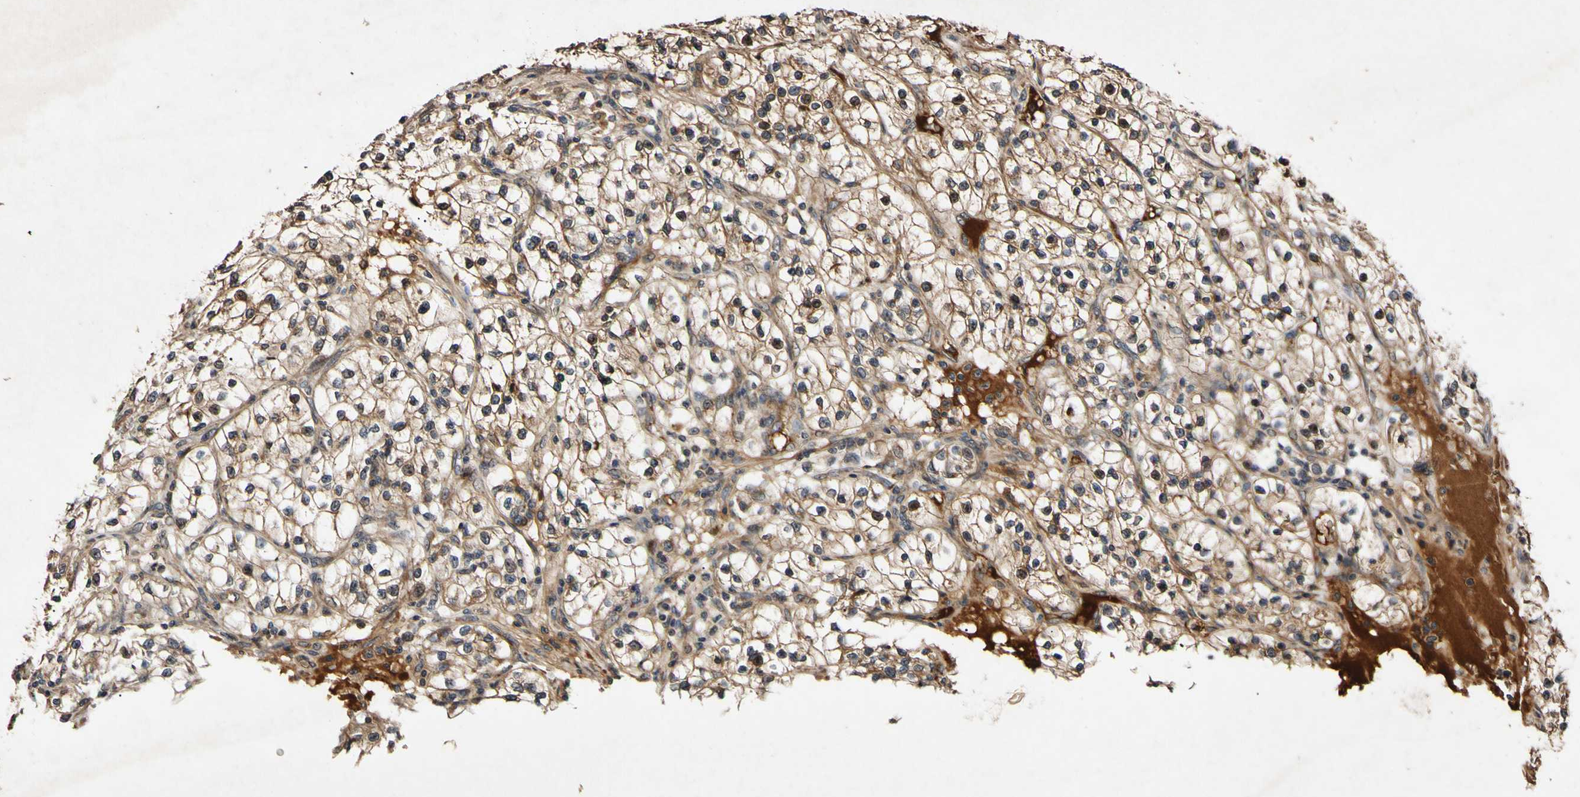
{"staining": {"intensity": "moderate", "quantity": "25%-75%", "location": "cytoplasmic/membranous,nuclear"}, "tissue": "renal cancer", "cell_type": "Tumor cells", "image_type": "cancer", "snomed": [{"axis": "morphology", "description": "Adenocarcinoma, NOS"}, {"axis": "topography", "description": "Kidney"}], "caption": "Tumor cells display medium levels of moderate cytoplasmic/membranous and nuclear expression in about 25%-75% of cells in human renal adenocarcinoma. (IHC, brightfield microscopy, high magnification).", "gene": "PLAT", "patient": {"sex": "female", "age": 57}}